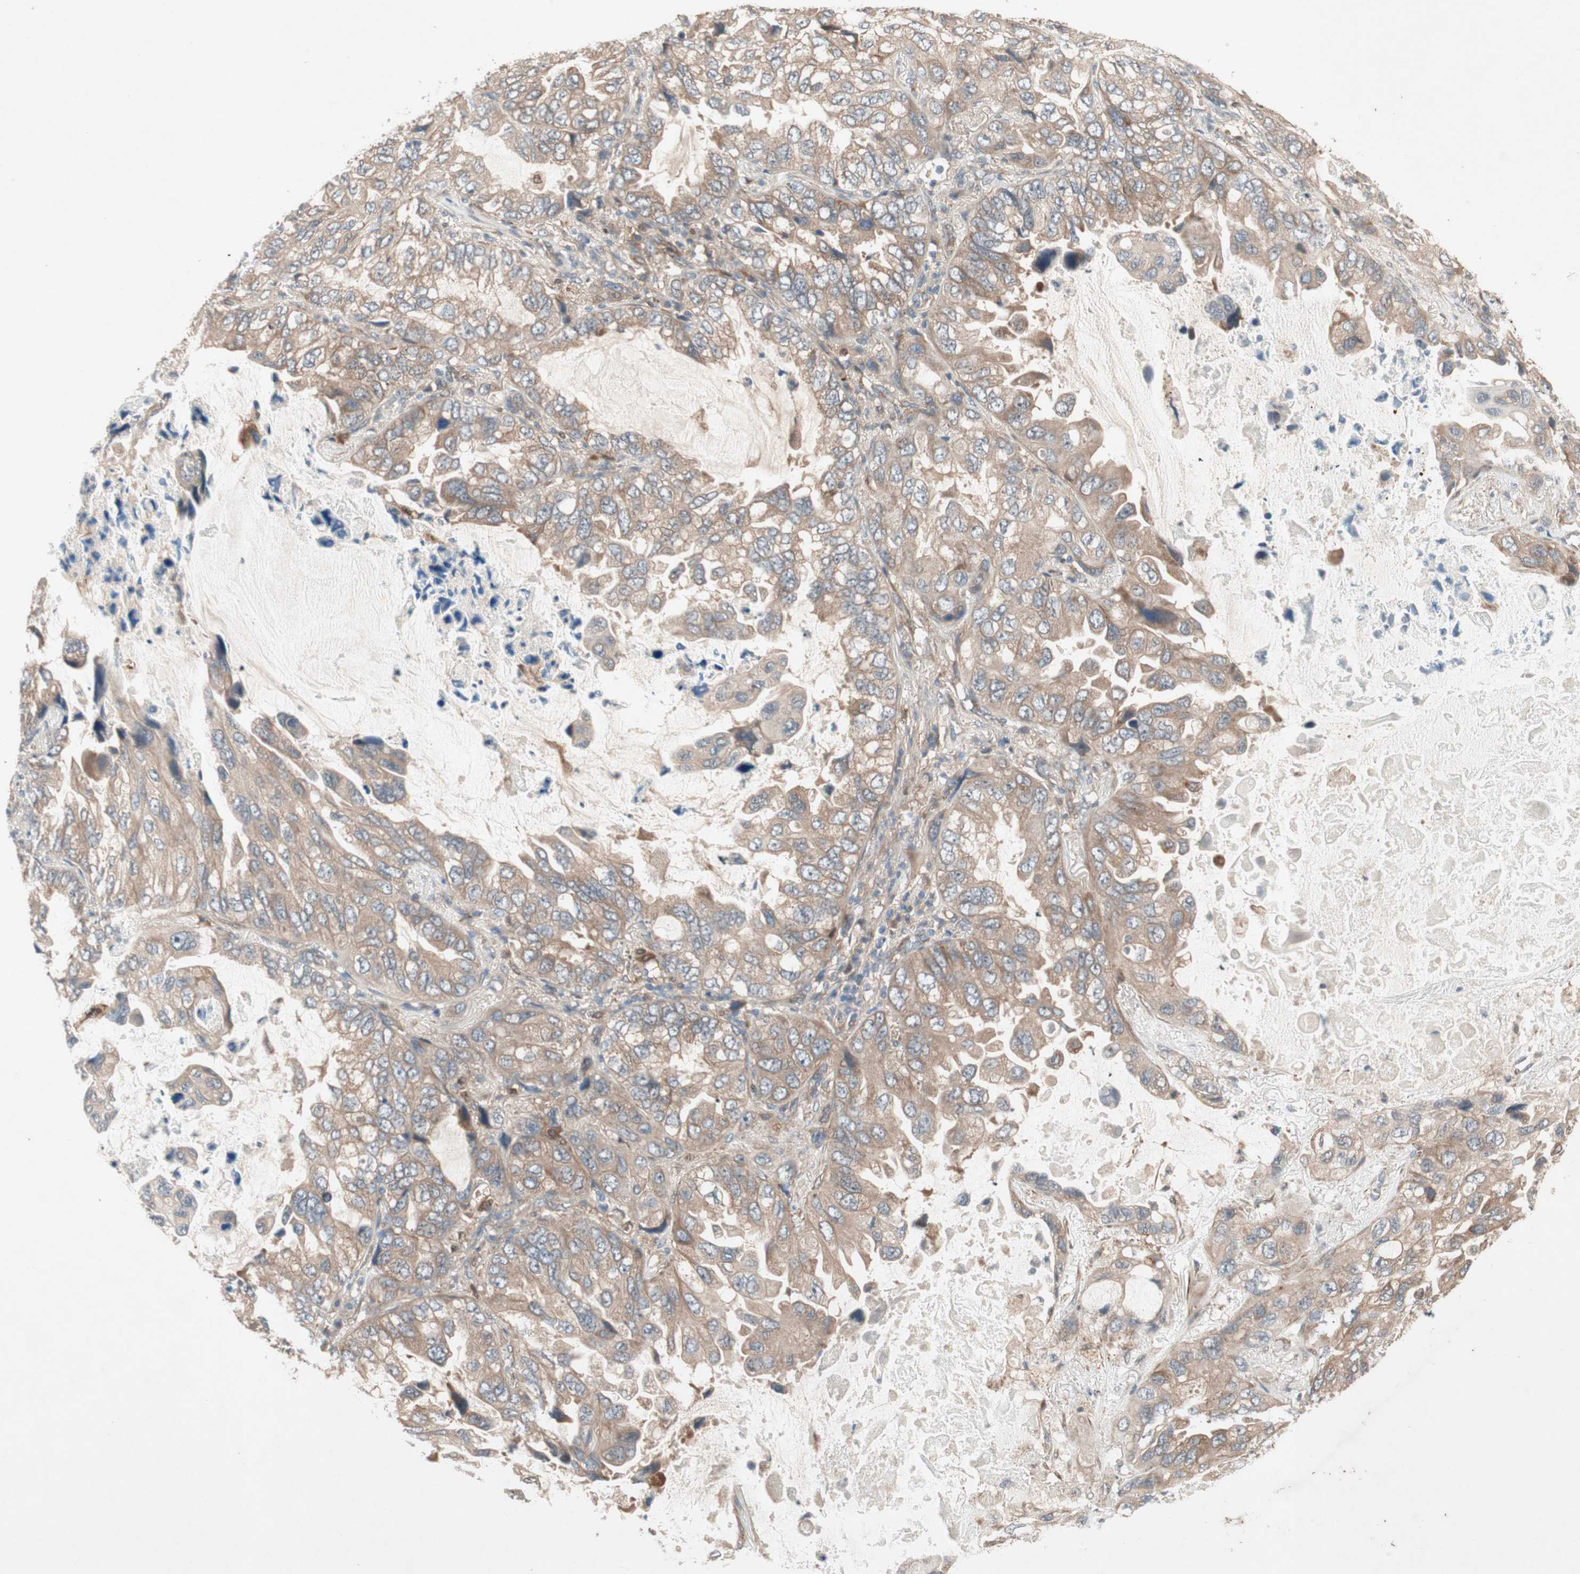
{"staining": {"intensity": "weak", "quantity": ">75%", "location": "cytoplasmic/membranous"}, "tissue": "lung cancer", "cell_type": "Tumor cells", "image_type": "cancer", "snomed": [{"axis": "morphology", "description": "Squamous cell carcinoma, NOS"}, {"axis": "topography", "description": "Lung"}], "caption": "Lung cancer (squamous cell carcinoma) tissue demonstrates weak cytoplasmic/membranous positivity in about >75% of tumor cells, visualized by immunohistochemistry.", "gene": "SDSL", "patient": {"sex": "female", "age": 73}}